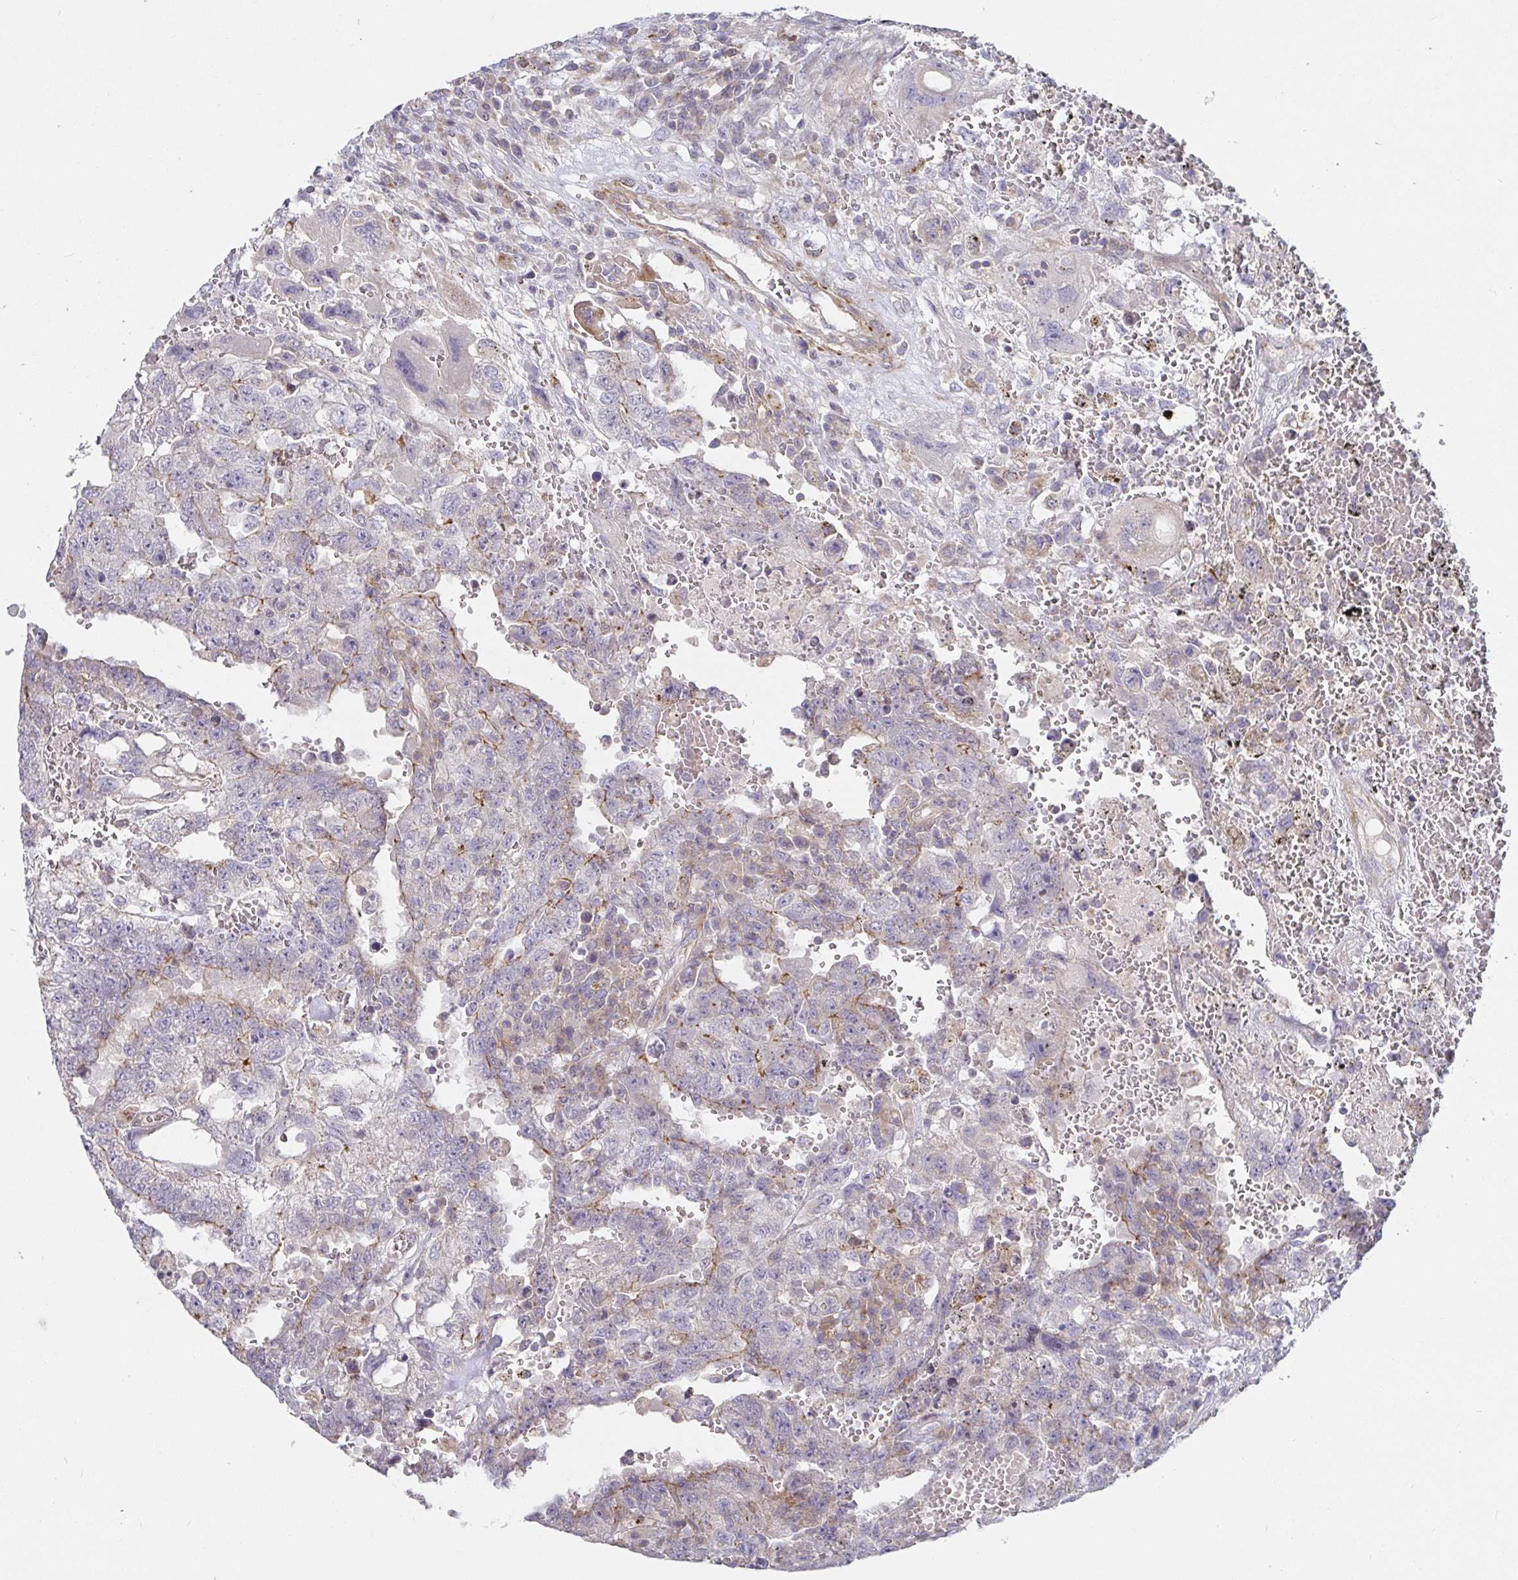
{"staining": {"intensity": "weak", "quantity": "<25%", "location": "cytoplasmic/membranous"}, "tissue": "testis cancer", "cell_type": "Tumor cells", "image_type": "cancer", "snomed": [{"axis": "morphology", "description": "Carcinoma, Embryonal, NOS"}, {"axis": "topography", "description": "Testis"}], "caption": "This is an immunohistochemistry micrograph of testis cancer. There is no positivity in tumor cells.", "gene": "SSH2", "patient": {"sex": "male", "age": 26}}